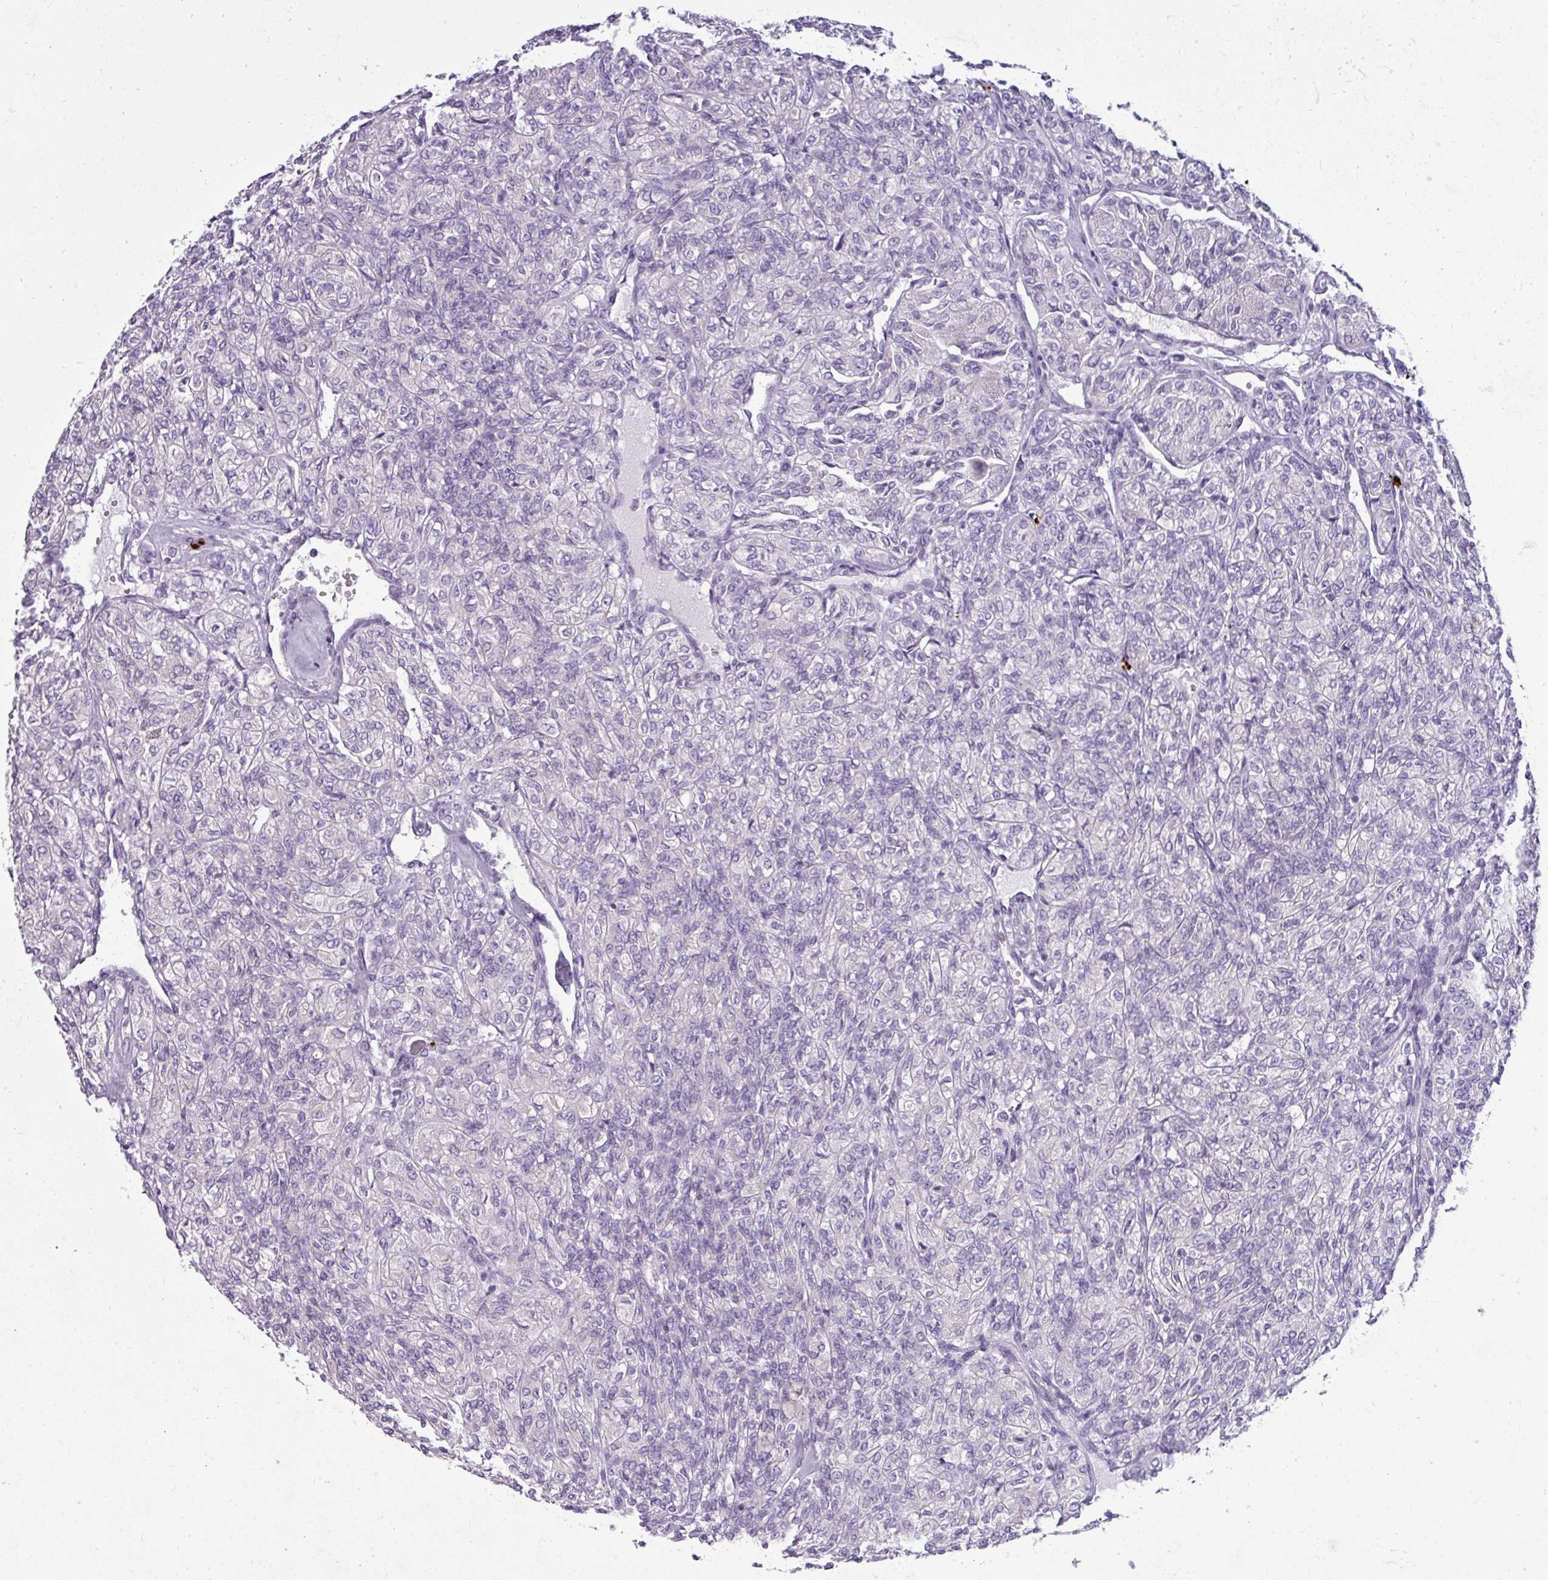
{"staining": {"intensity": "negative", "quantity": "none", "location": "none"}, "tissue": "renal cancer", "cell_type": "Tumor cells", "image_type": "cancer", "snomed": [{"axis": "morphology", "description": "Adenocarcinoma, NOS"}, {"axis": "topography", "description": "Kidney"}], "caption": "Tumor cells are negative for brown protein staining in renal cancer.", "gene": "TRIM39", "patient": {"sex": "male", "age": 77}}